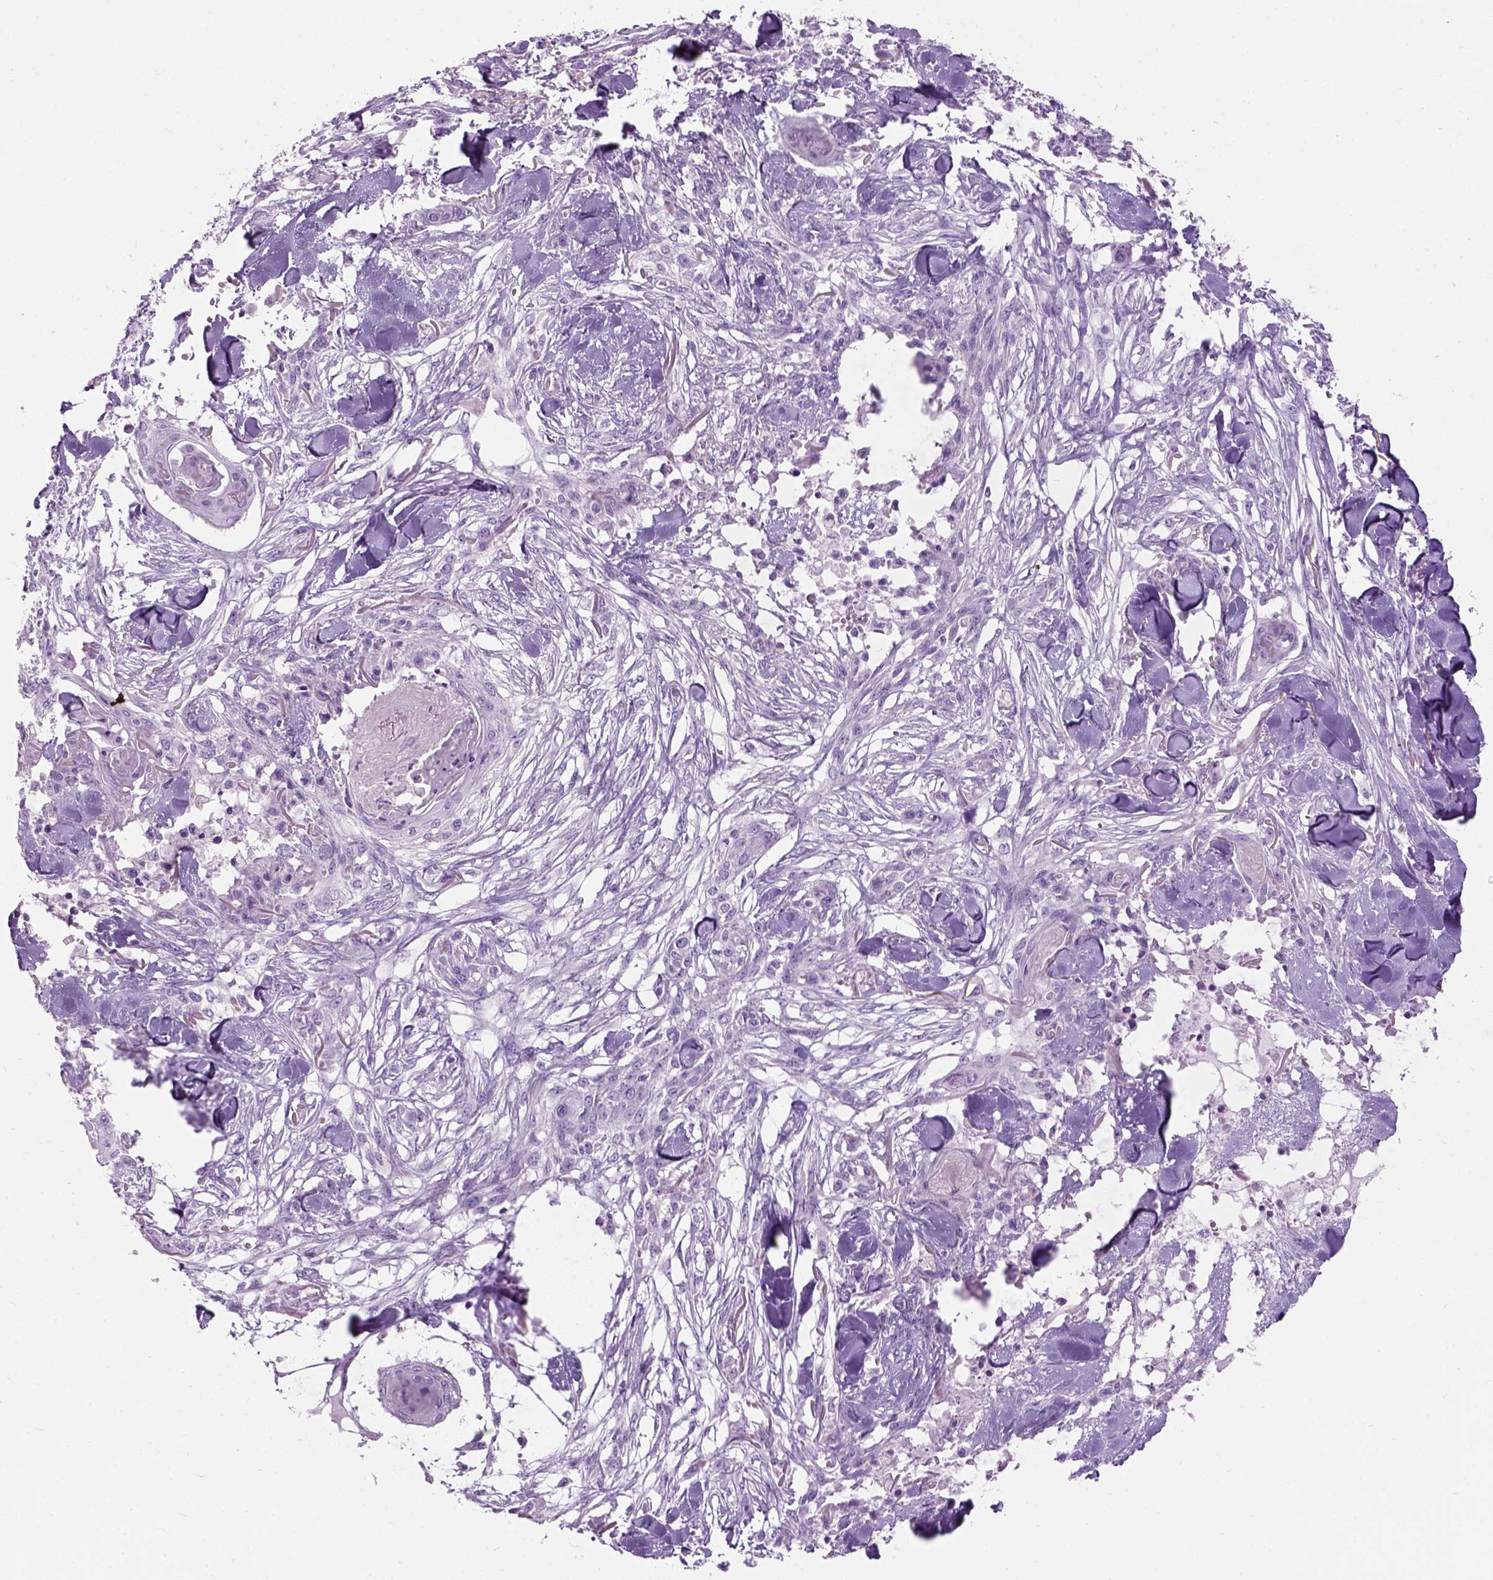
{"staining": {"intensity": "negative", "quantity": "none", "location": "none"}, "tissue": "skin cancer", "cell_type": "Tumor cells", "image_type": "cancer", "snomed": [{"axis": "morphology", "description": "Squamous cell carcinoma, NOS"}, {"axis": "topography", "description": "Skin"}], "caption": "DAB (3,3'-diaminobenzidine) immunohistochemical staining of human squamous cell carcinoma (skin) reveals no significant positivity in tumor cells.", "gene": "GABRB2", "patient": {"sex": "female", "age": 59}}